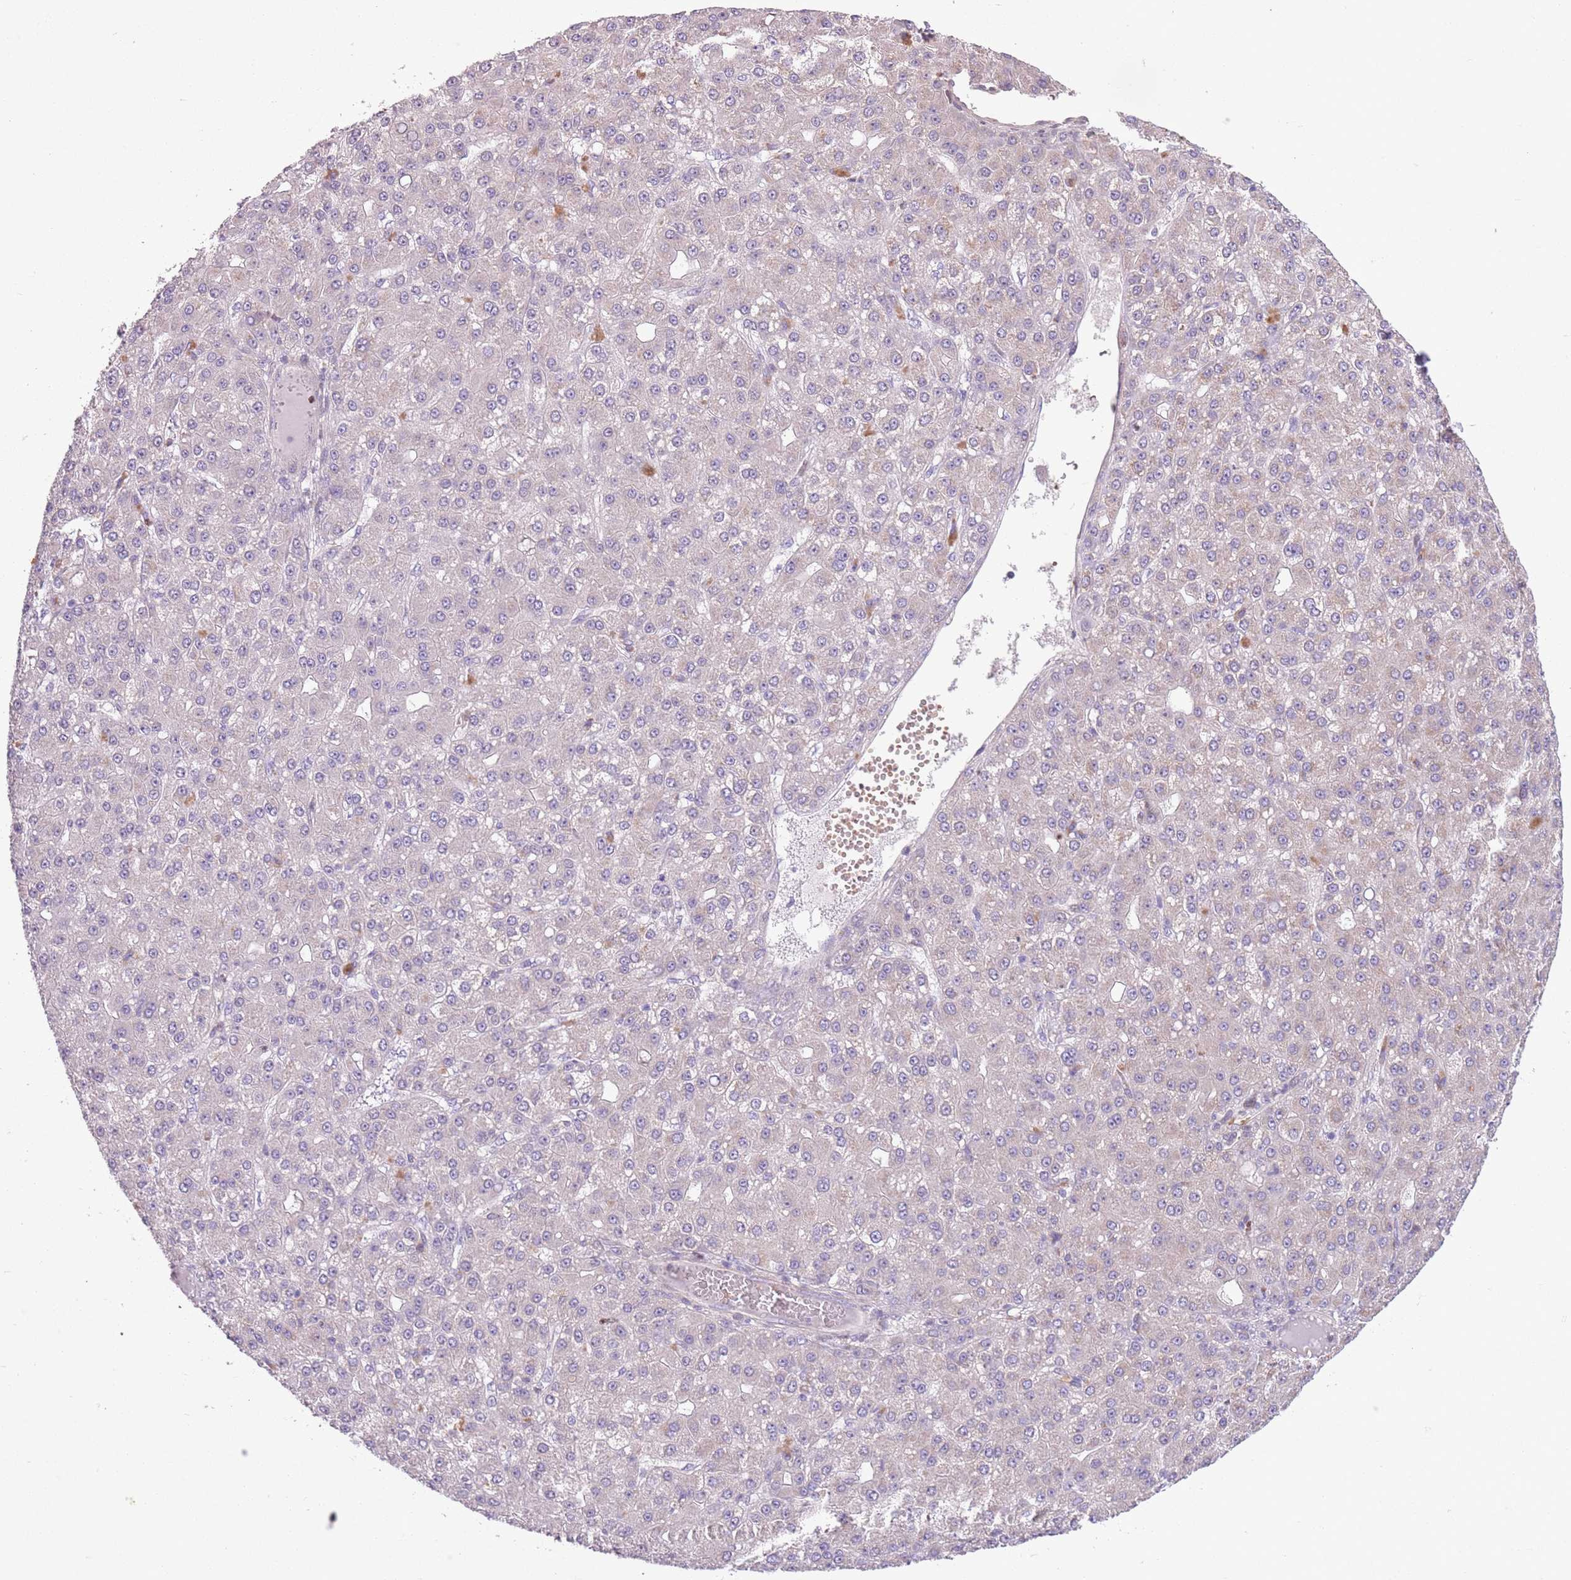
{"staining": {"intensity": "weak", "quantity": "<25%", "location": "cytoplasmic/membranous"}, "tissue": "liver cancer", "cell_type": "Tumor cells", "image_type": "cancer", "snomed": [{"axis": "morphology", "description": "Carcinoma, Hepatocellular, NOS"}, {"axis": "topography", "description": "Liver"}], "caption": "Immunohistochemistry histopathology image of neoplastic tissue: liver cancer (hepatocellular carcinoma) stained with DAB reveals no significant protein expression in tumor cells.", "gene": "ADCY7", "patient": {"sex": "male", "age": 67}}